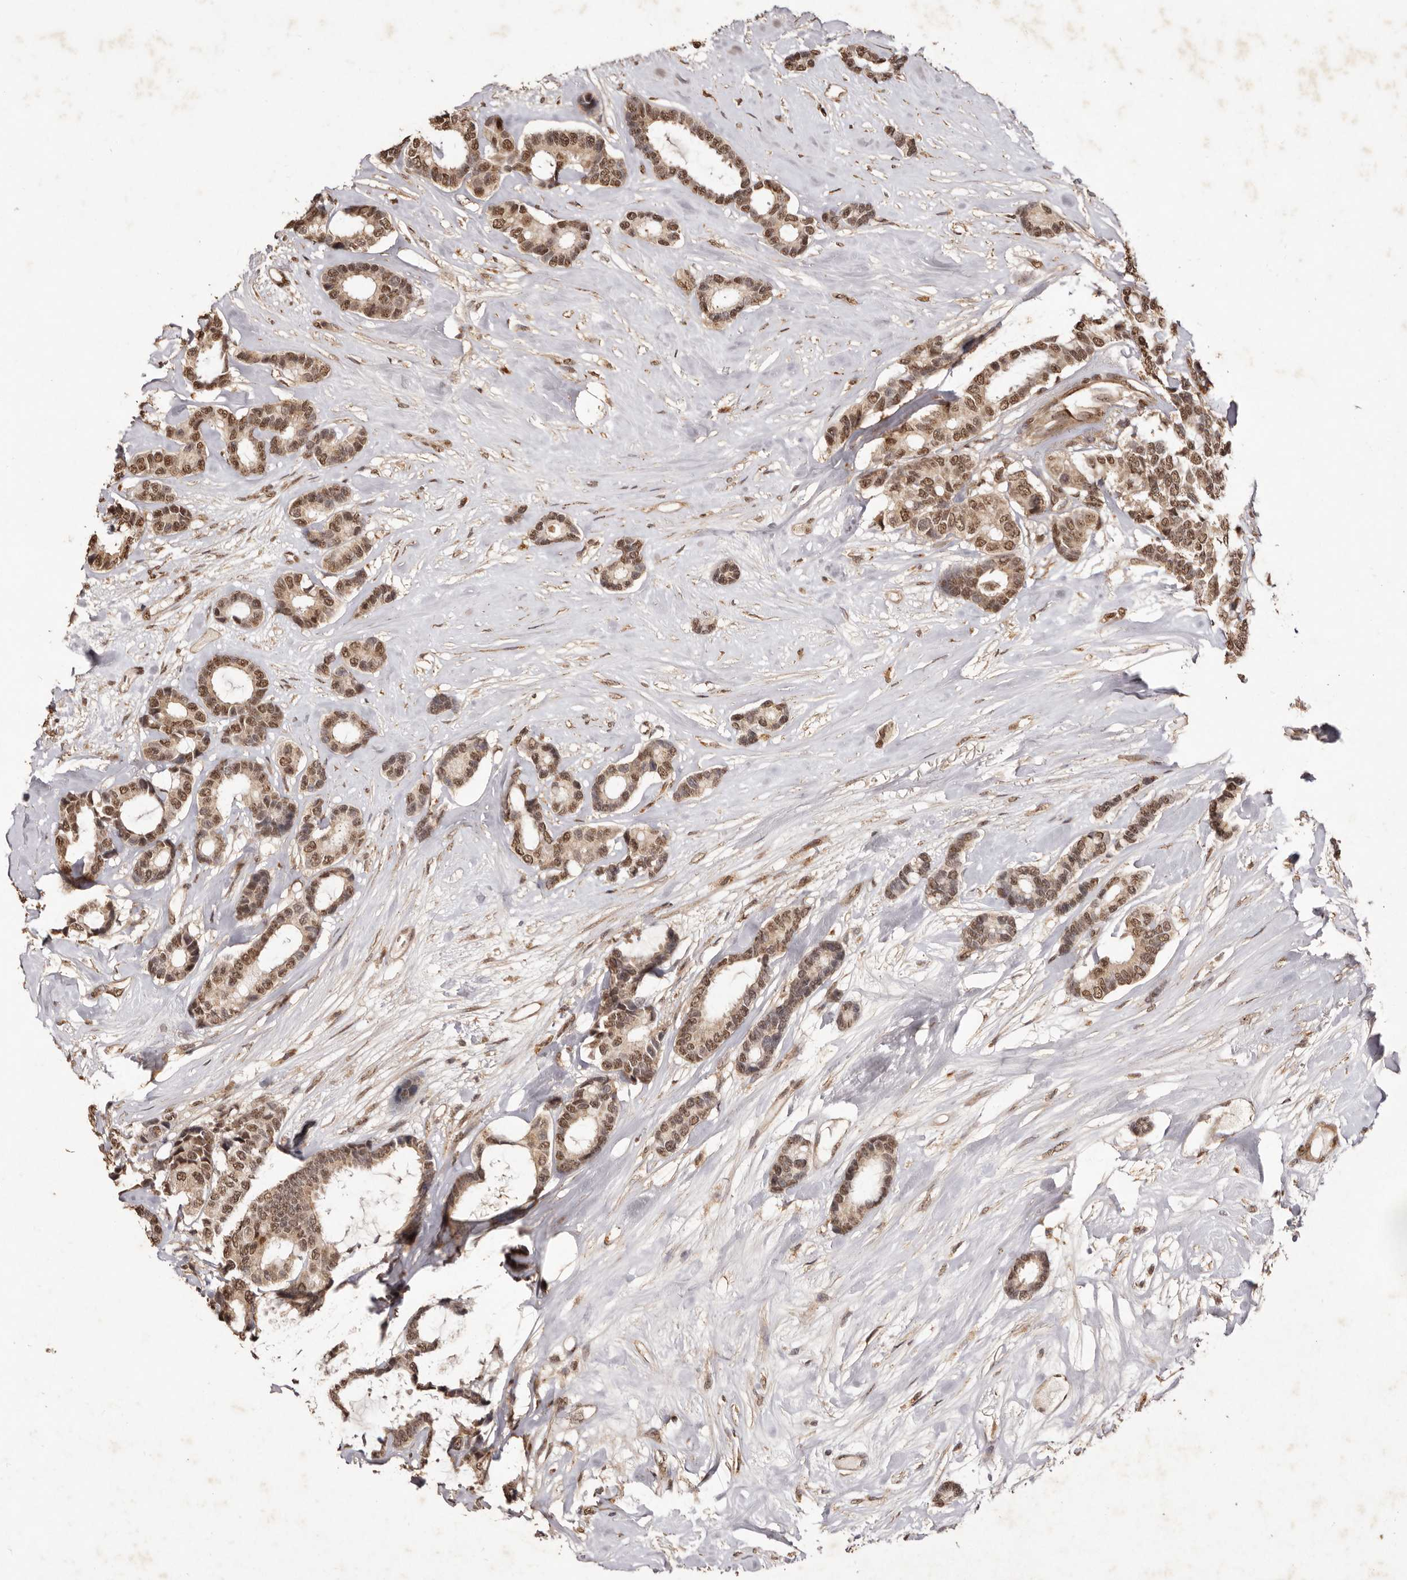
{"staining": {"intensity": "moderate", "quantity": ">75%", "location": "cytoplasmic/membranous,nuclear"}, "tissue": "breast cancer", "cell_type": "Tumor cells", "image_type": "cancer", "snomed": [{"axis": "morphology", "description": "Duct carcinoma"}, {"axis": "topography", "description": "Breast"}], "caption": "Immunohistochemical staining of intraductal carcinoma (breast) demonstrates medium levels of moderate cytoplasmic/membranous and nuclear positivity in about >75% of tumor cells.", "gene": "NOTCH1", "patient": {"sex": "female", "age": 87}}